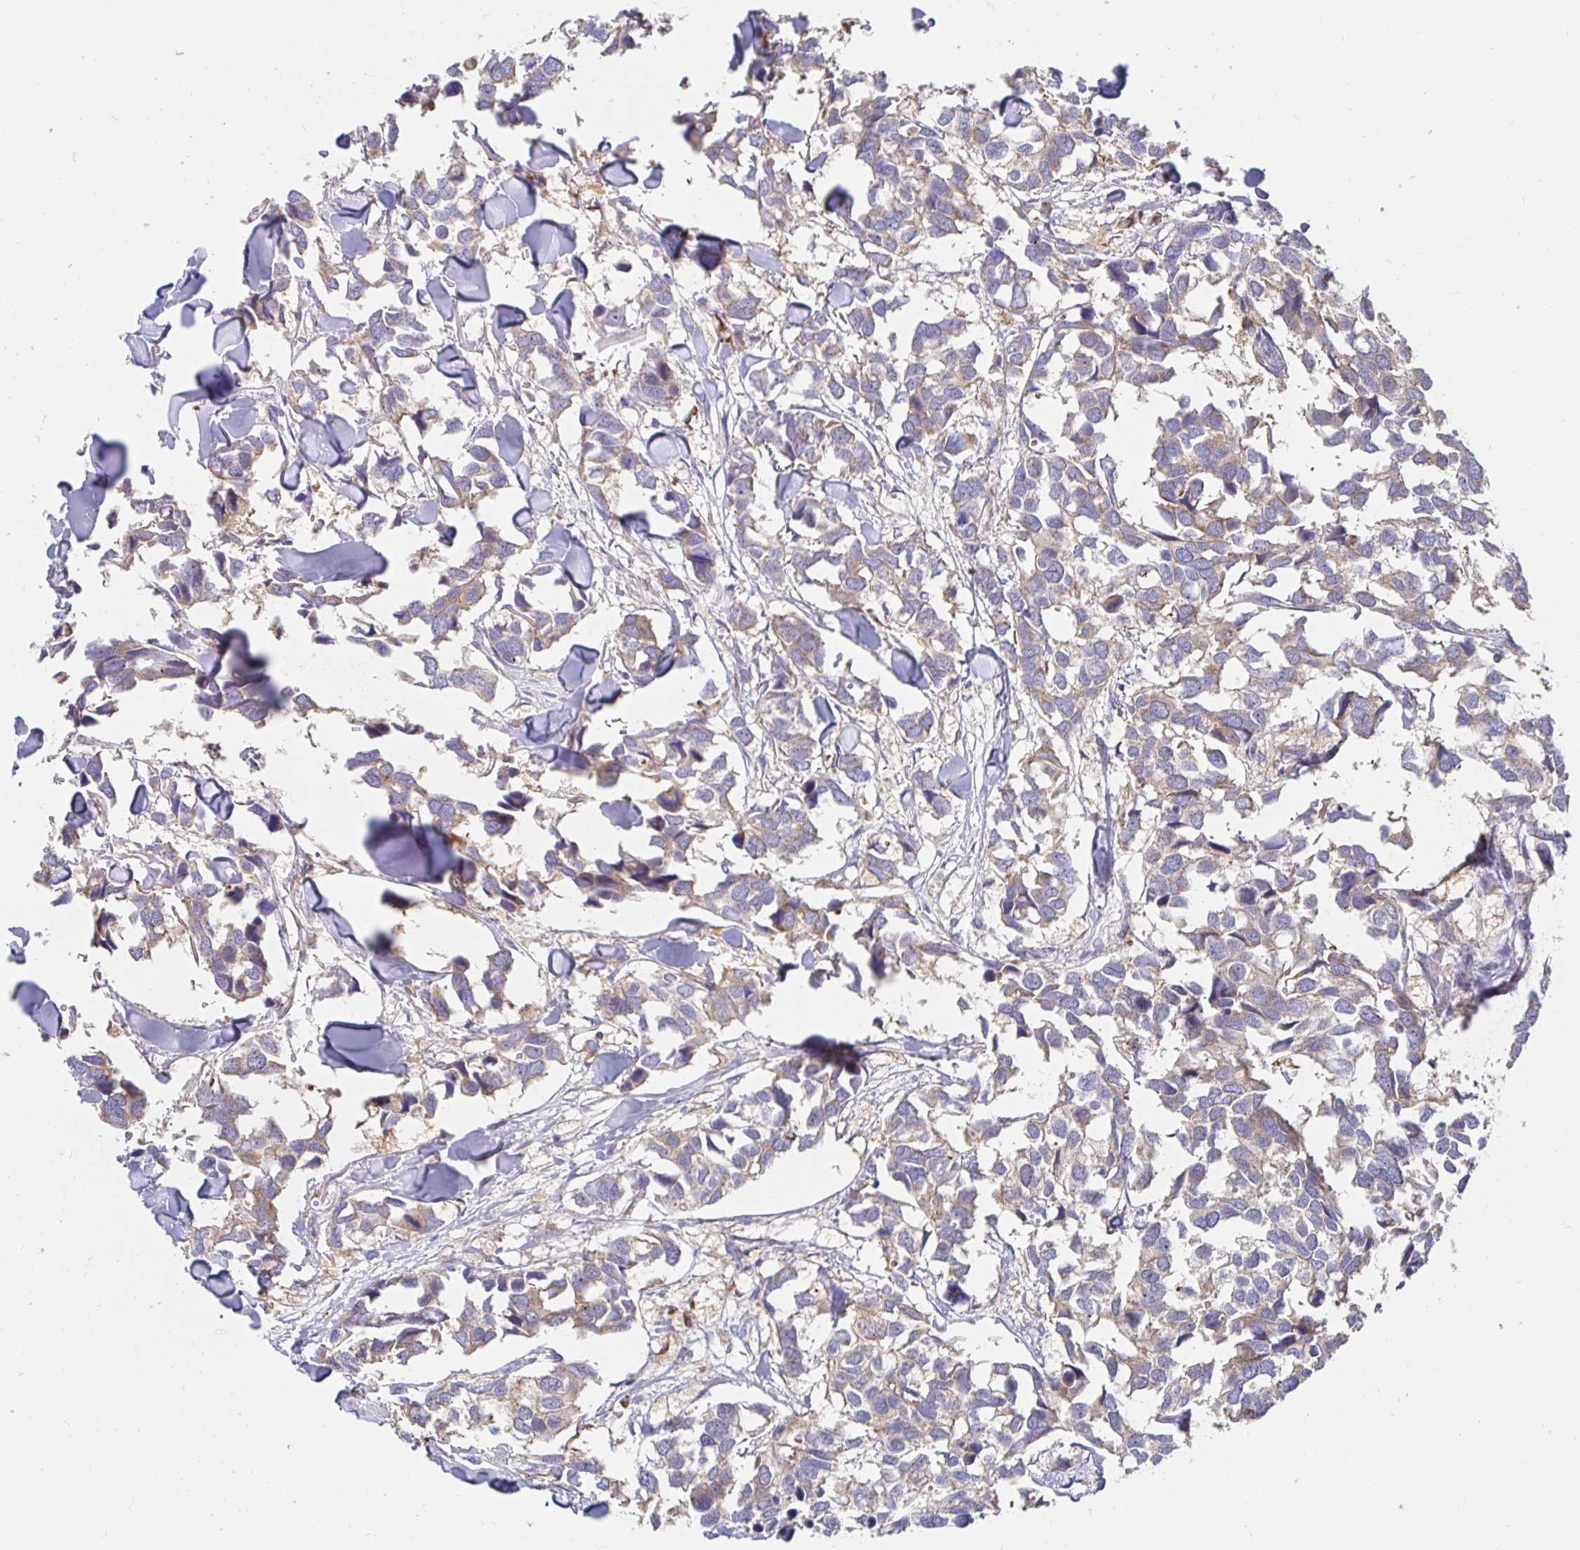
{"staining": {"intensity": "weak", "quantity": ">75%", "location": "cytoplasmic/membranous"}, "tissue": "breast cancer", "cell_type": "Tumor cells", "image_type": "cancer", "snomed": [{"axis": "morphology", "description": "Duct carcinoma"}, {"axis": "topography", "description": "Breast"}], "caption": "This micrograph shows IHC staining of human invasive ductal carcinoma (breast), with low weak cytoplasmic/membranous staining in approximately >75% of tumor cells.", "gene": "PRDX3", "patient": {"sex": "female", "age": 83}}